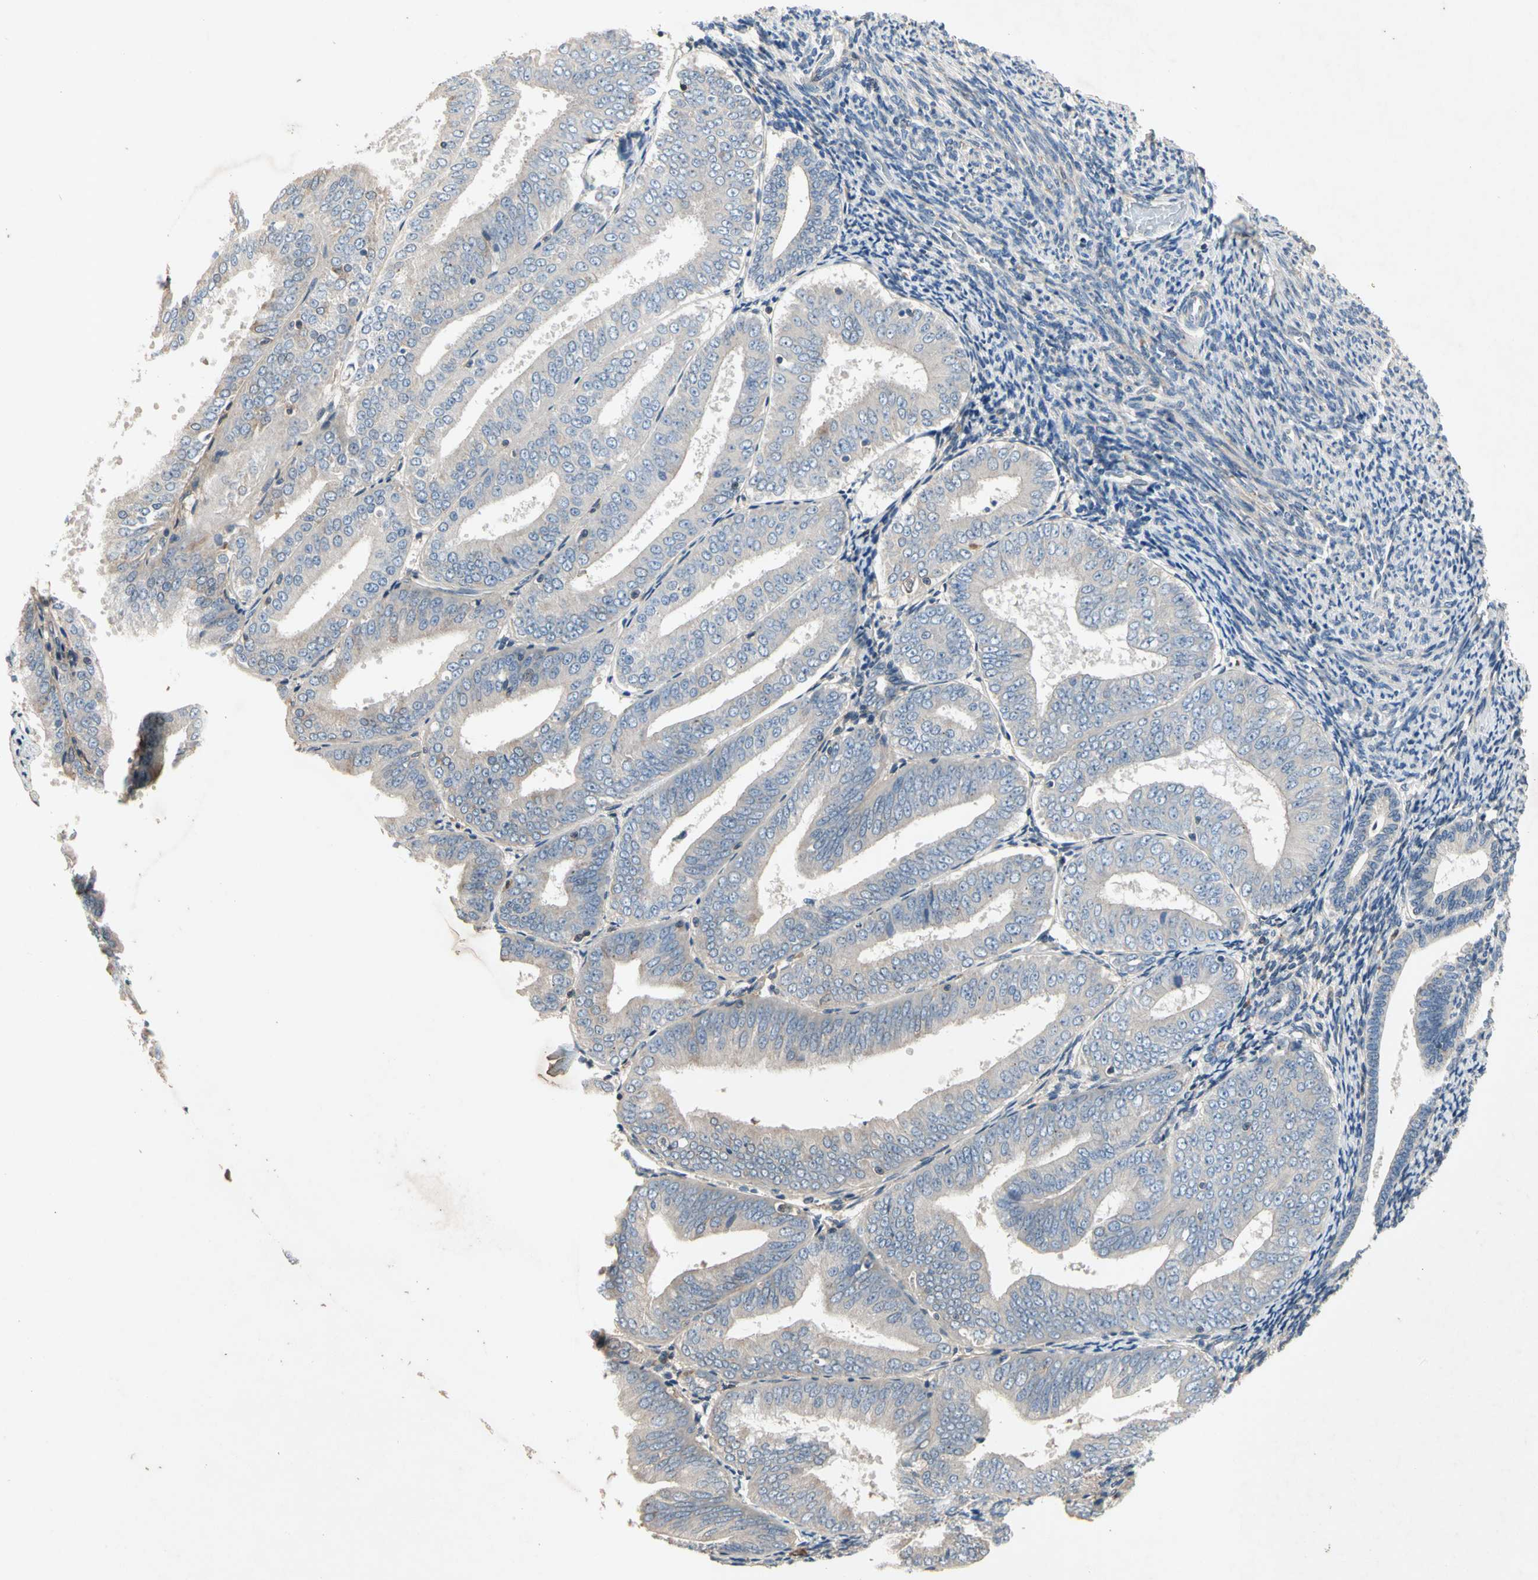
{"staining": {"intensity": "negative", "quantity": "none", "location": "none"}, "tissue": "endometrial cancer", "cell_type": "Tumor cells", "image_type": "cancer", "snomed": [{"axis": "morphology", "description": "Adenocarcinoma, NOS"}, {"axis": "topography", "description": "Endometrium"}], "caption": "Tumor cells are negative for brown protein staining in adenocarcinoma (endometrial).", "gene": "CRTAC1", "patient": {"sex": "female", "age": 63}}